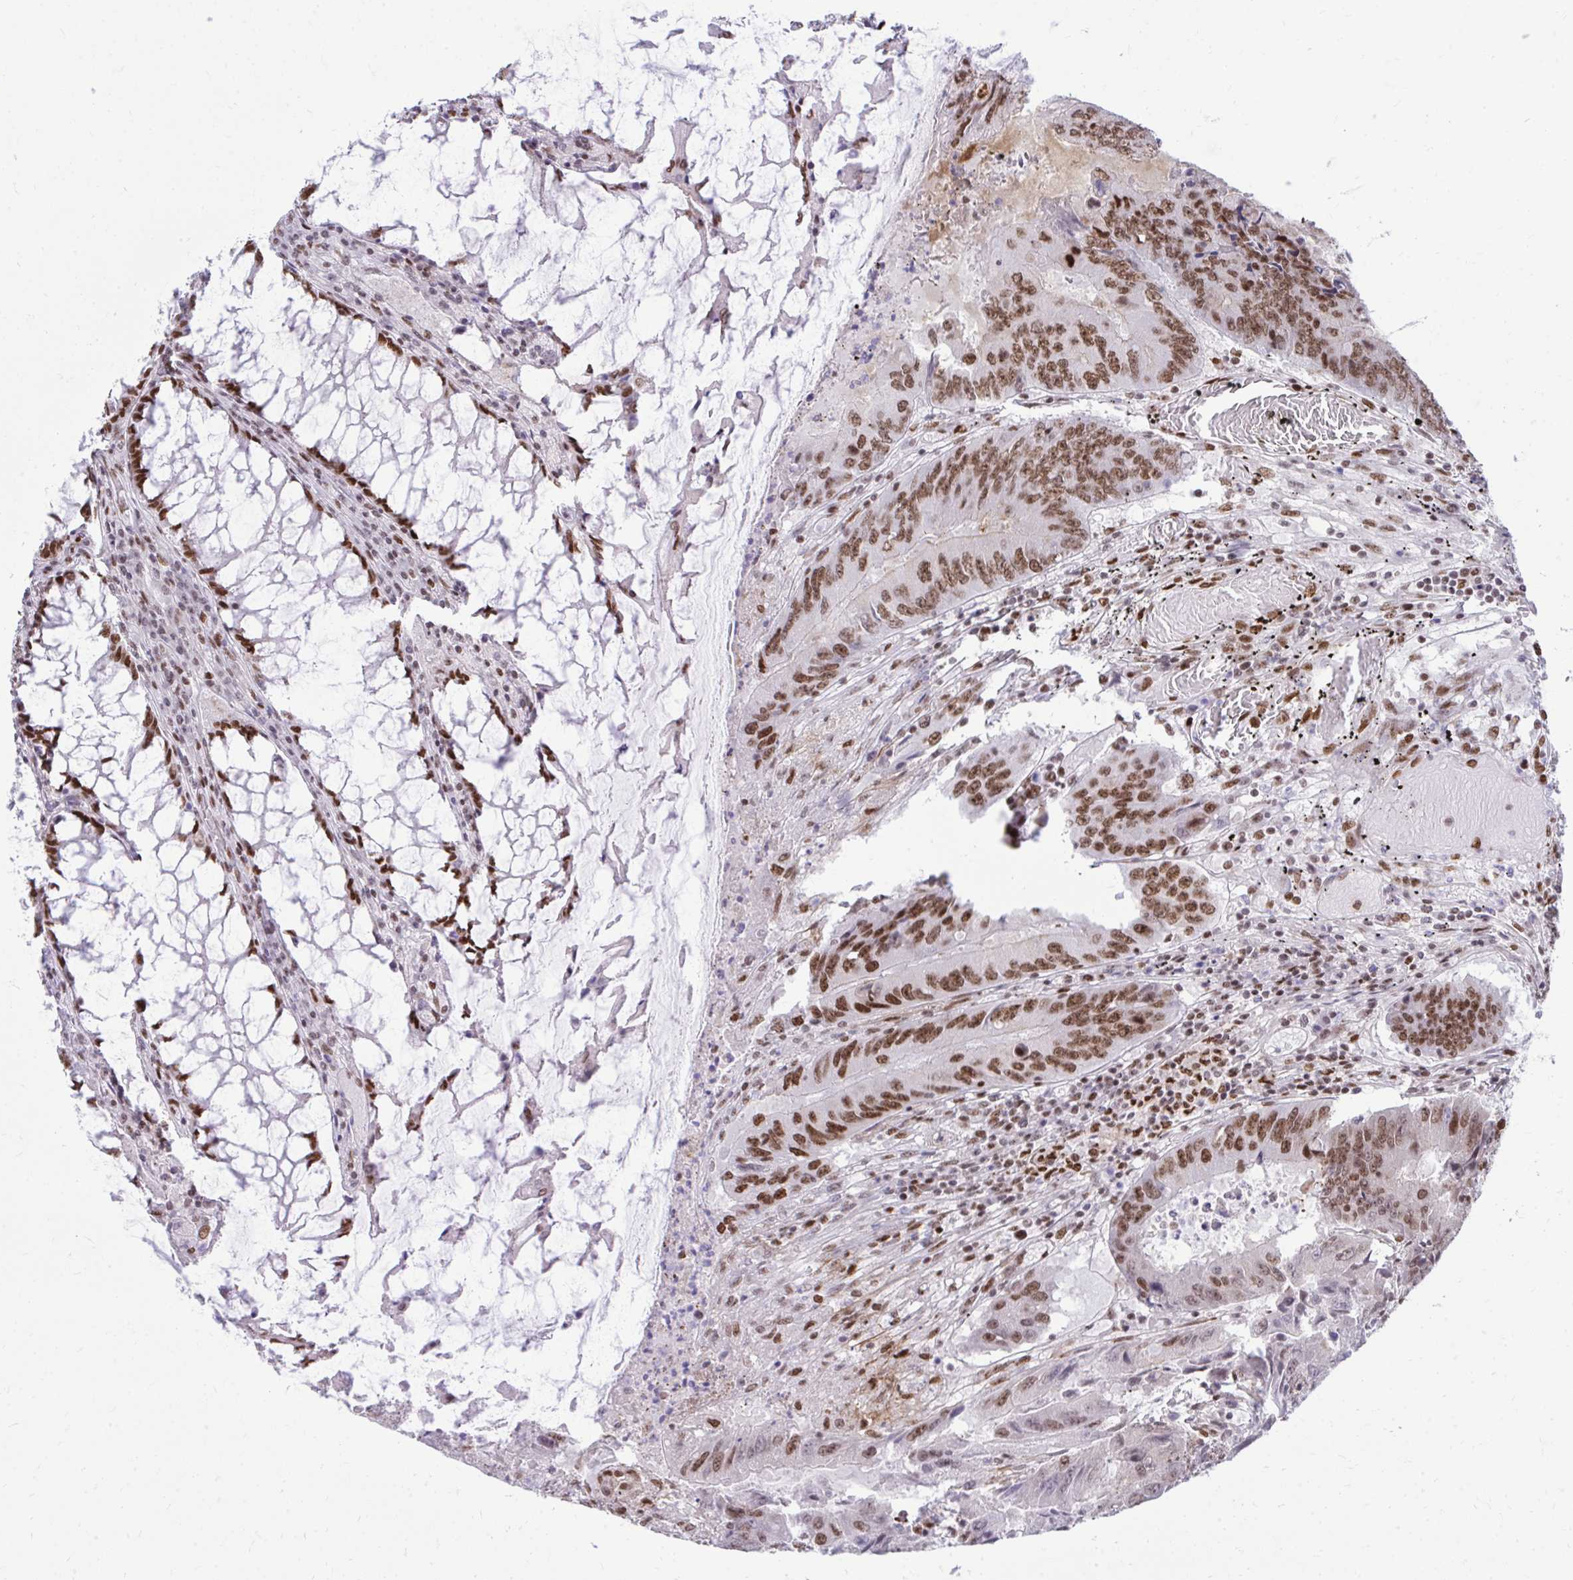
{"staining": {"intensity": "moderate", "quantity": ">75%", "location": "nuclear"}, "tissue": "colorectal cancer", "cell_type": "Tumor cells", "image_type": "cancer", "snomed": [{"axis": "morphology", "description": "Adenocarcinoma, NOS"}, {"axis": "topography", "description": "Colon"}], "caption": "Colorectal cancer stained for a protein displays moderate nuclear positivity in tumor cells.", "gene": "CDYL", "patient": {"sex": "male", "age": 53}}